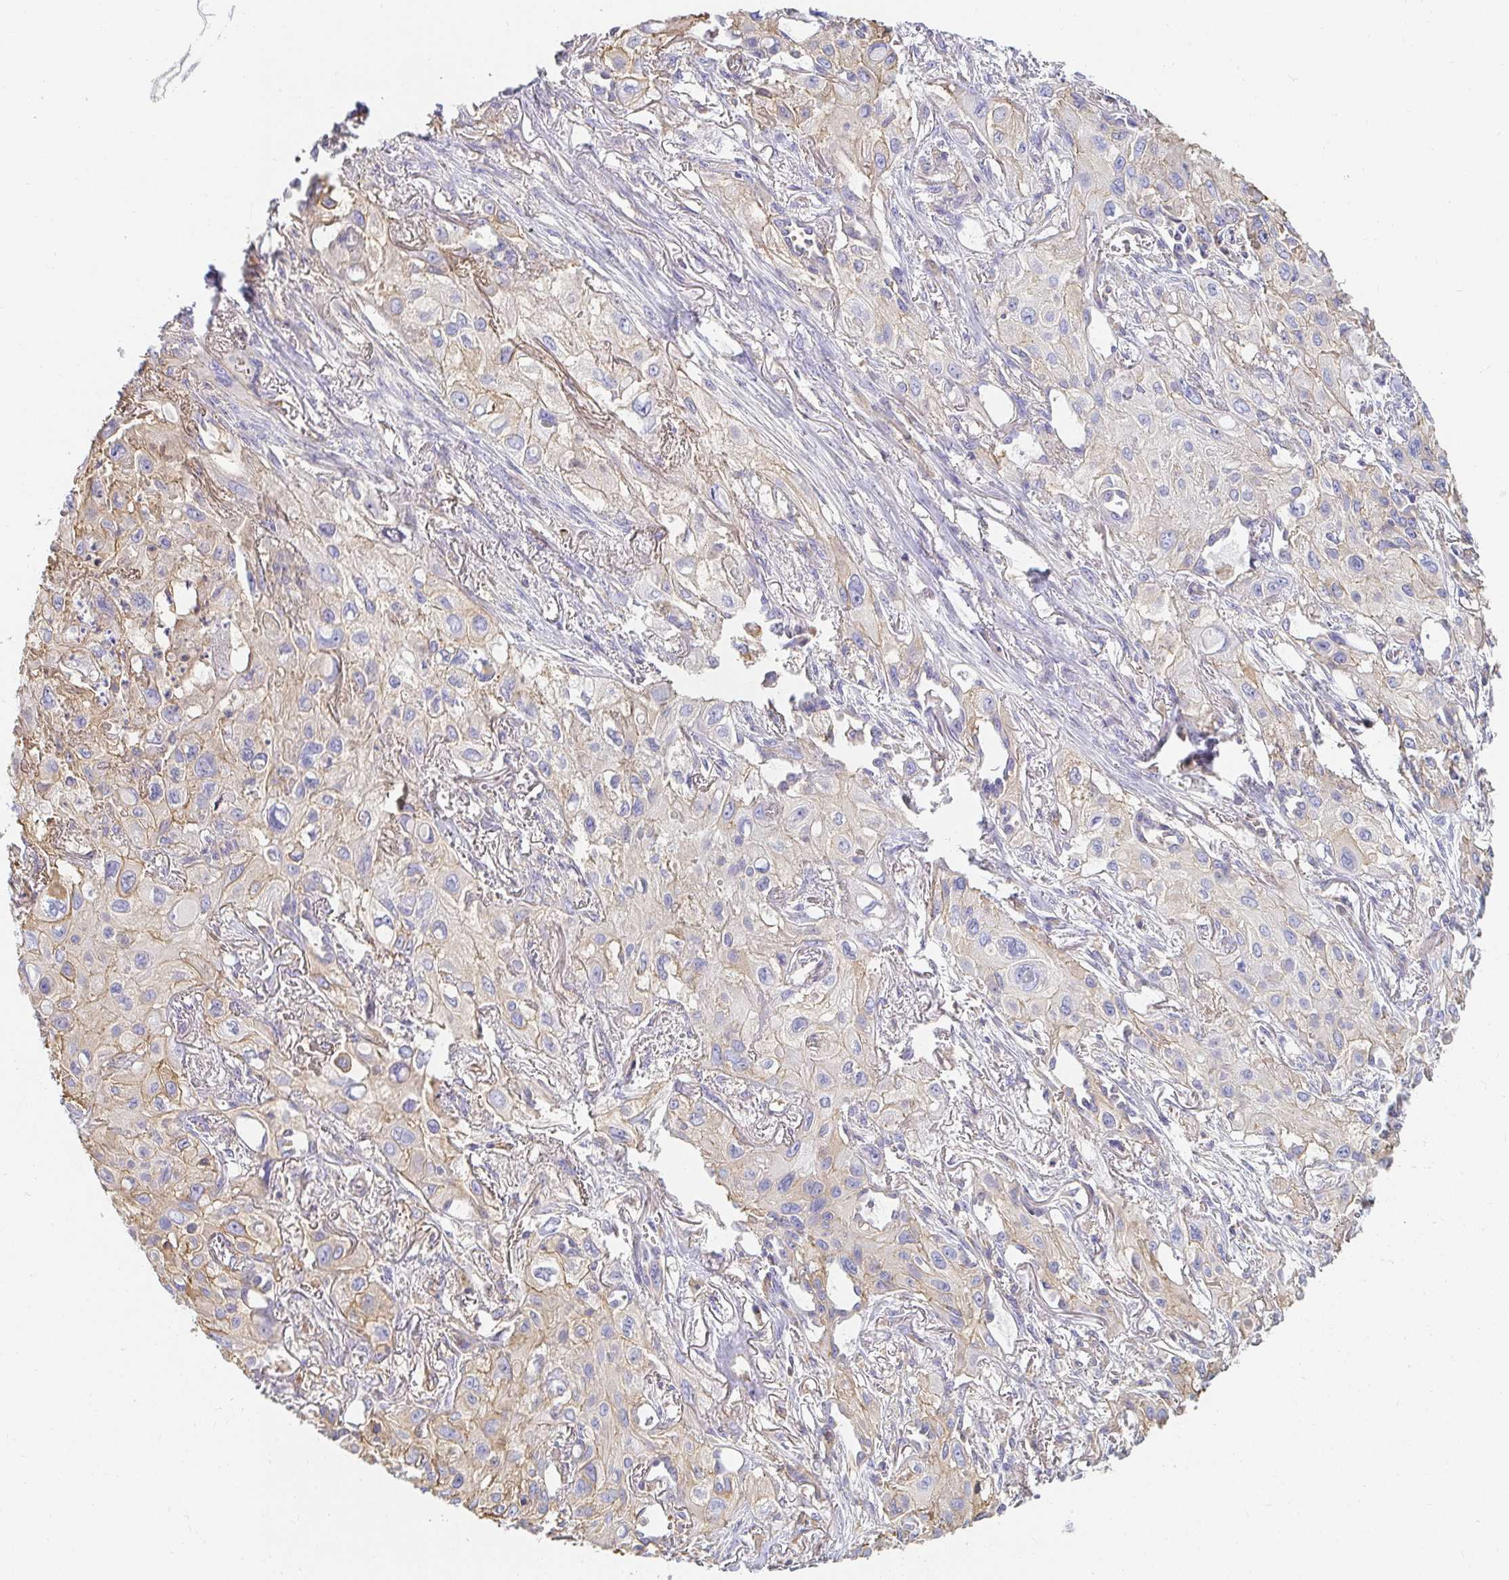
{"staining": {"intensity": "weak", "quantity": "<25%", "location": "cytoplasmic/membranous"}, "tissue": "lung cancer", "cell_type": "Tumor cells", "image_type": "cancer", "snomed": [{"axis": "morphology", "description": "Squamous cell carcinoma, NOS"}, {"axis": "topography", "description": "Lung"}], "caption": "Immunohistochemistry histopathology image of squamous cell carcinoma (lung) stained for a protein (brown), which exhibits no positivity in tumor cells. Brightfield microscopy of IHC stained with DAB (brown) and hematoxylin (blue), captured at high magnification.", "gene": "TSPAN19", "patient": {"sex": "male", "age": 71}}